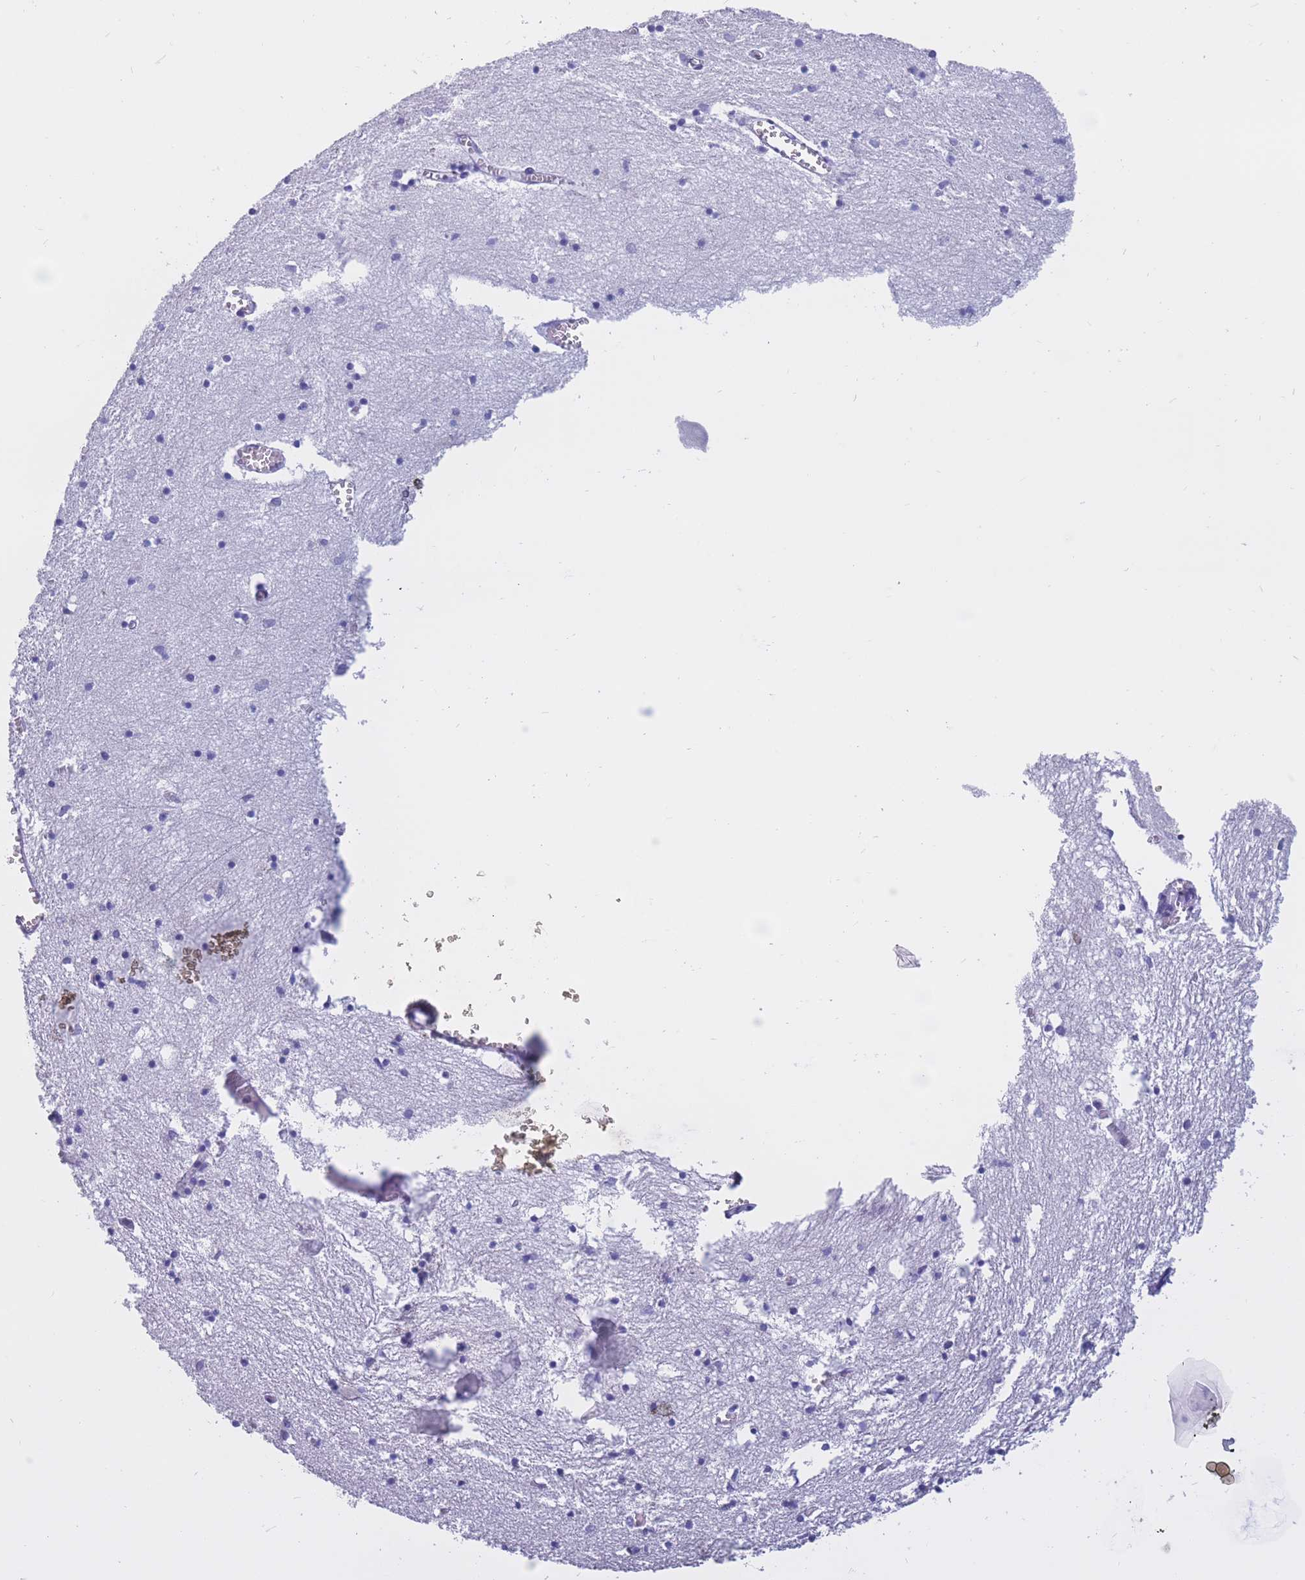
{"staining": {"intensity": "negative", "quantity": "none", "location": "none"}, "tissue": "hippocampus", "cell_type": "Glial cells", "image_type": "normal", "snomed": [{"axis": "morphology", "description": "Normal tissue, NOS"}, {"axis": "topography", "description": "Hippocampus"}], "caption": "Immunohistochemistry (IHC) of unremarkable hippocampus reveals no positivity in glial cells.", "gene": "NASP", "patient": {"sex": "male", "age": 70}}